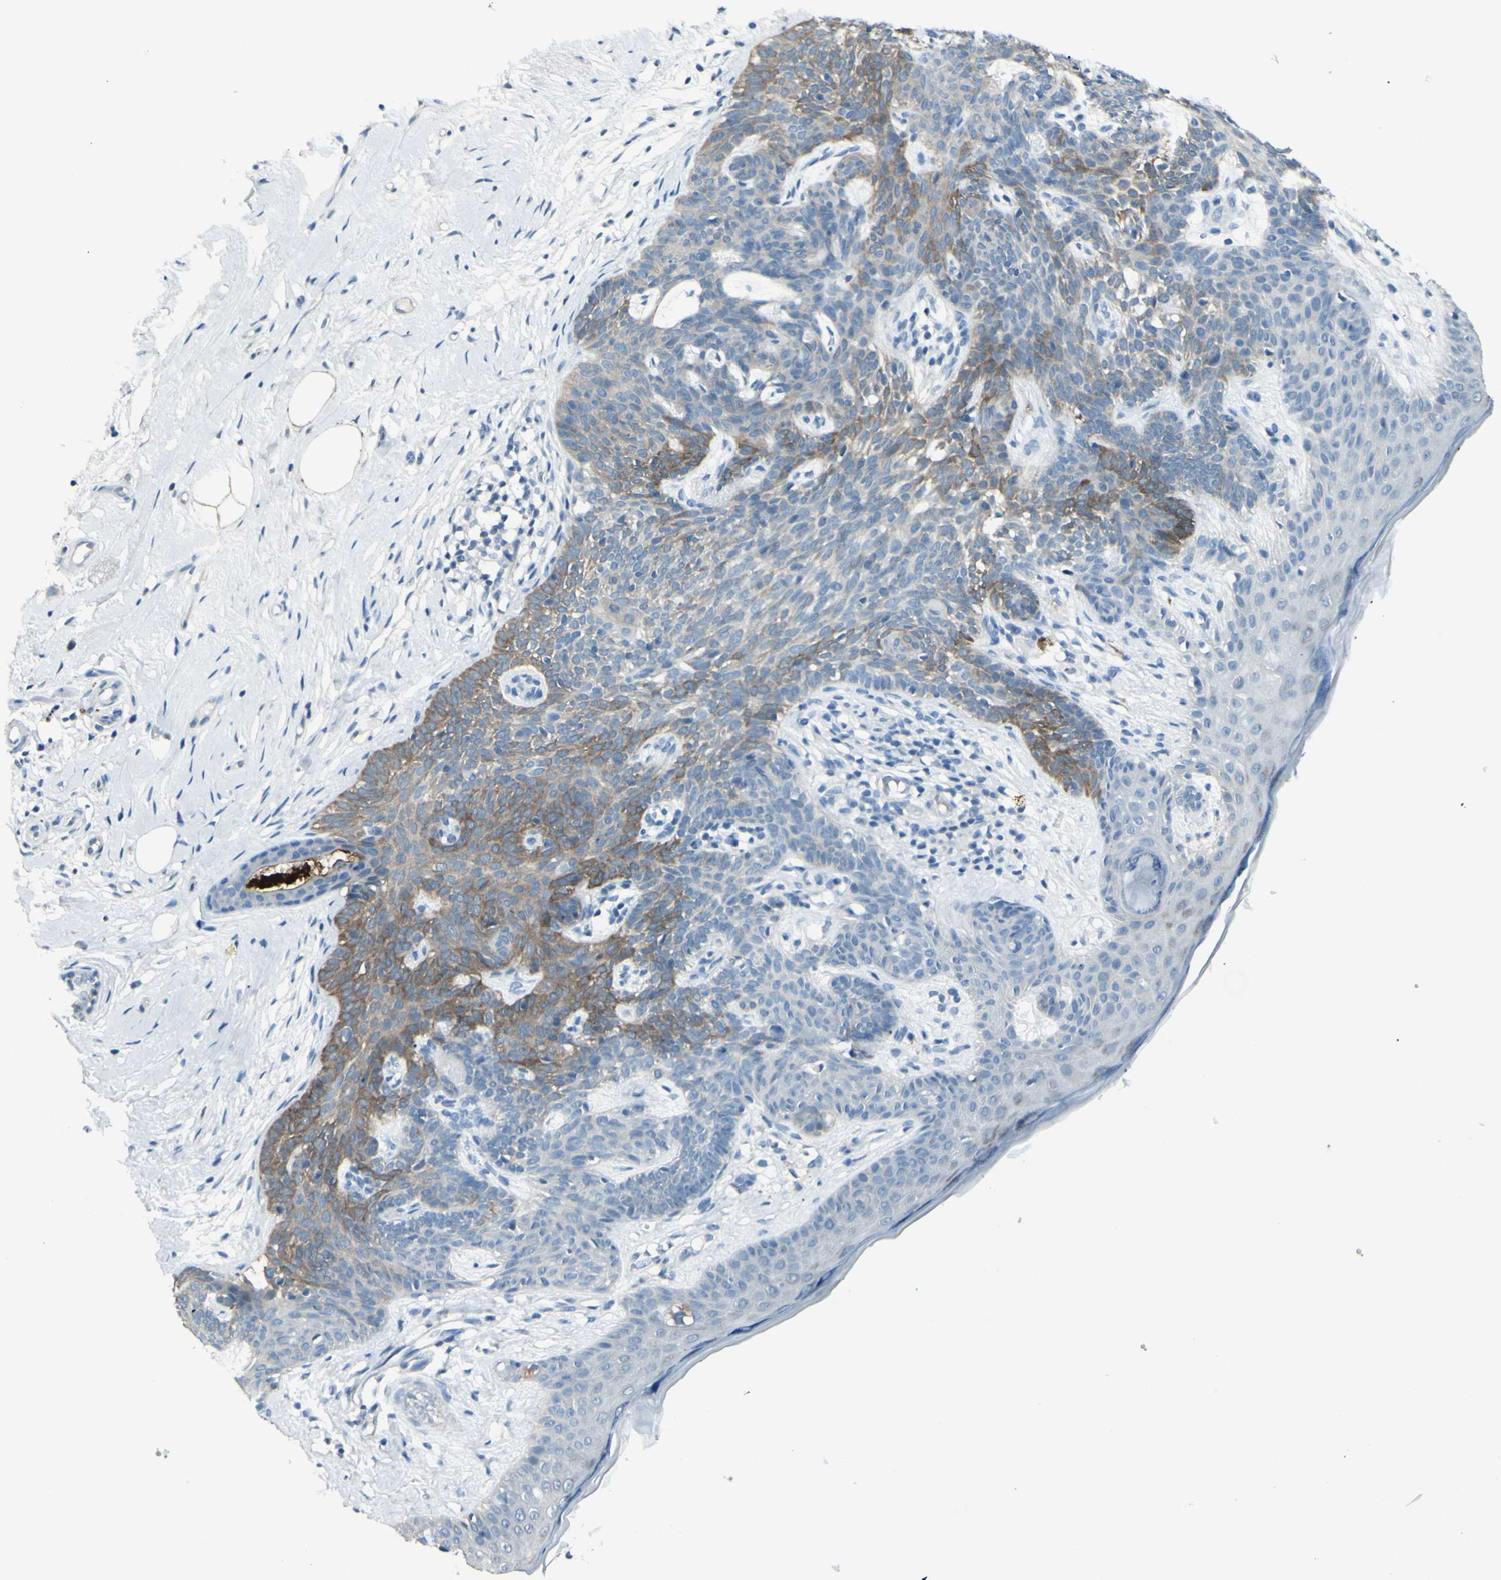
{"staining": {"intensity": "moderate", "quantity": "25%-75%", "location": "cytoplasmic/membranous"}, "tissue": "skin cancer", "cell_type": "Tumor cells", "image_type": "cancer", "snomed": [{"axis": "morphology", "description": "Developmental malformation"}, {"axis": "morphology", "description": "Basal cell carcinoma"}, {"axis": "topography", "description": "Skin"}], "caption": "Moderate cytoplasmic/membranous expression is seen in approximately 25%-75% of tumor cells in skin cancer.", "gene": "GPR34", "patient": {"sex": "female", "age": 62}}